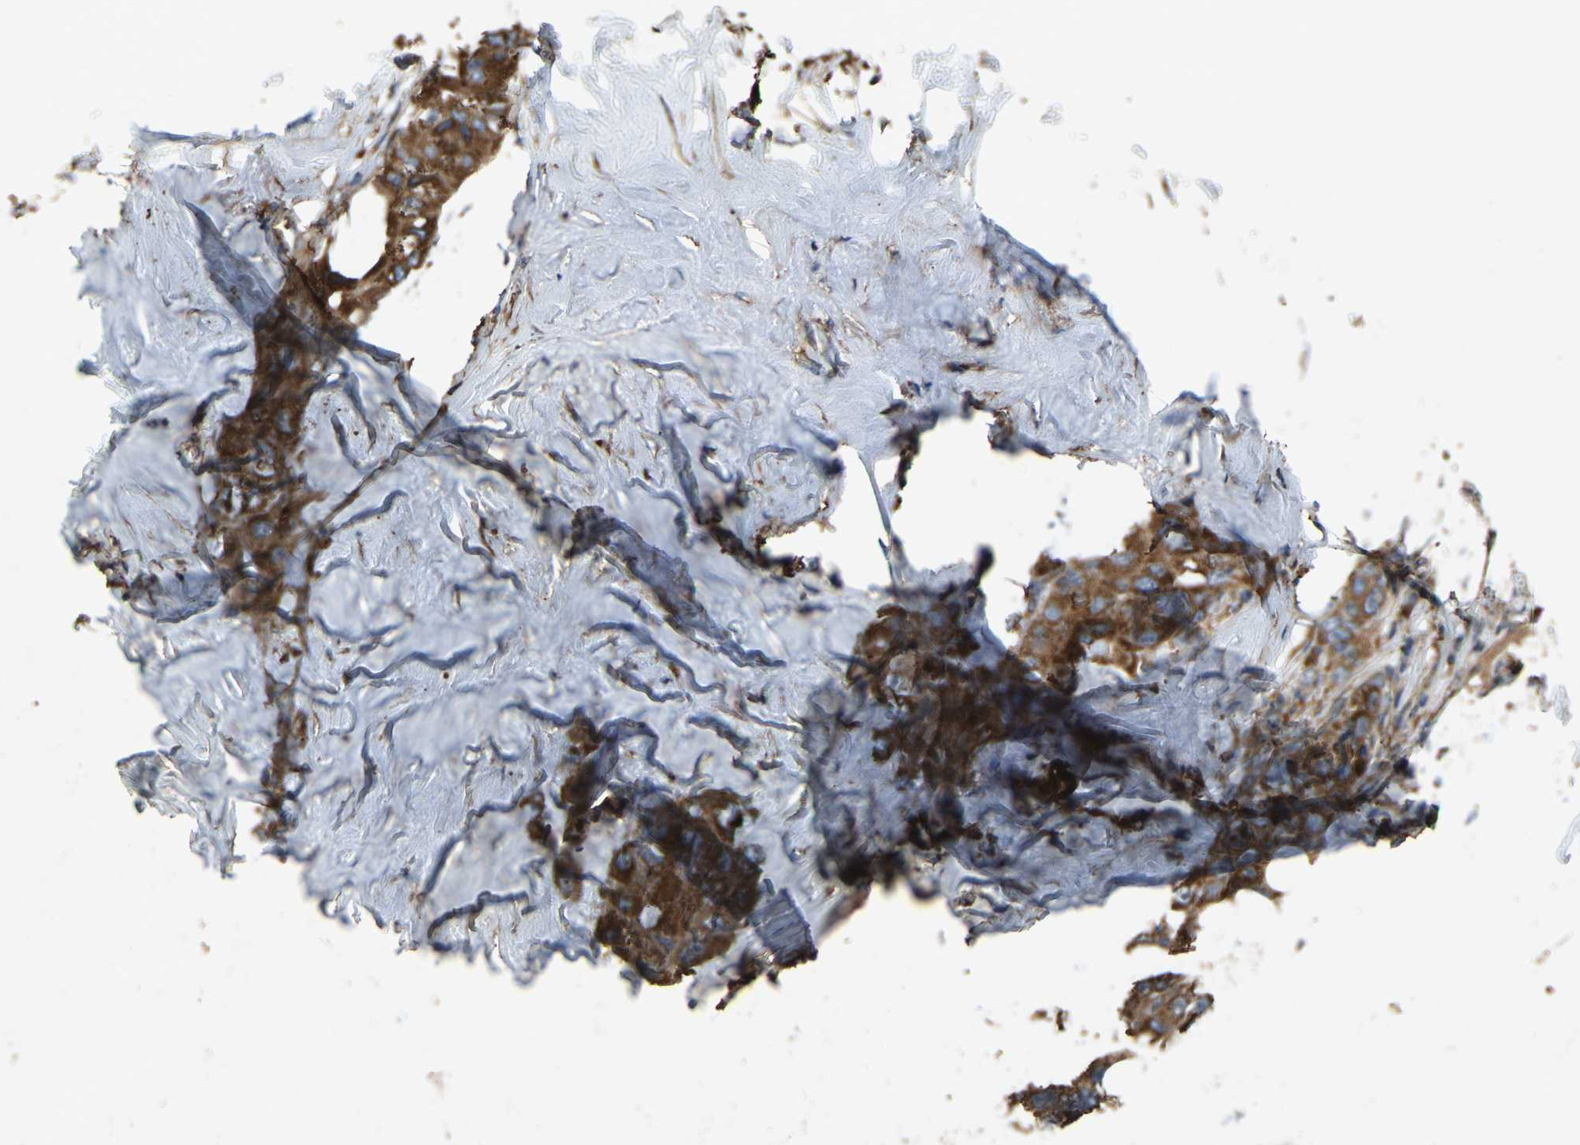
{"staining": {"intensity": "strong", "quantity": ">75%", "location": "cytoplasmic/membranous"}, "tissue": "liver cancer", "cell_type": "Tumor cells", "image_type": "cancer", "snomed": [{"axis": "morphology", "description": "Carcinoma, Hepatocellular, NOS"}, {"axis": "topography", "description": "Liver"}], "caption": "Immunohistochemical staining of human liver cancer (hepatocellular carcinoma) exhibits high levels of strong cytoplasmic/membranous protein staining in approximately >75% of tumor cells. Using DAB (3,3'-diaminobenzidine) (brown) and hematoxylin (blue) stains, captured at high magnification using brightfield microscopy.", "gene": "SAMD9L", "patient": {"sex": "male", "age": 80}}